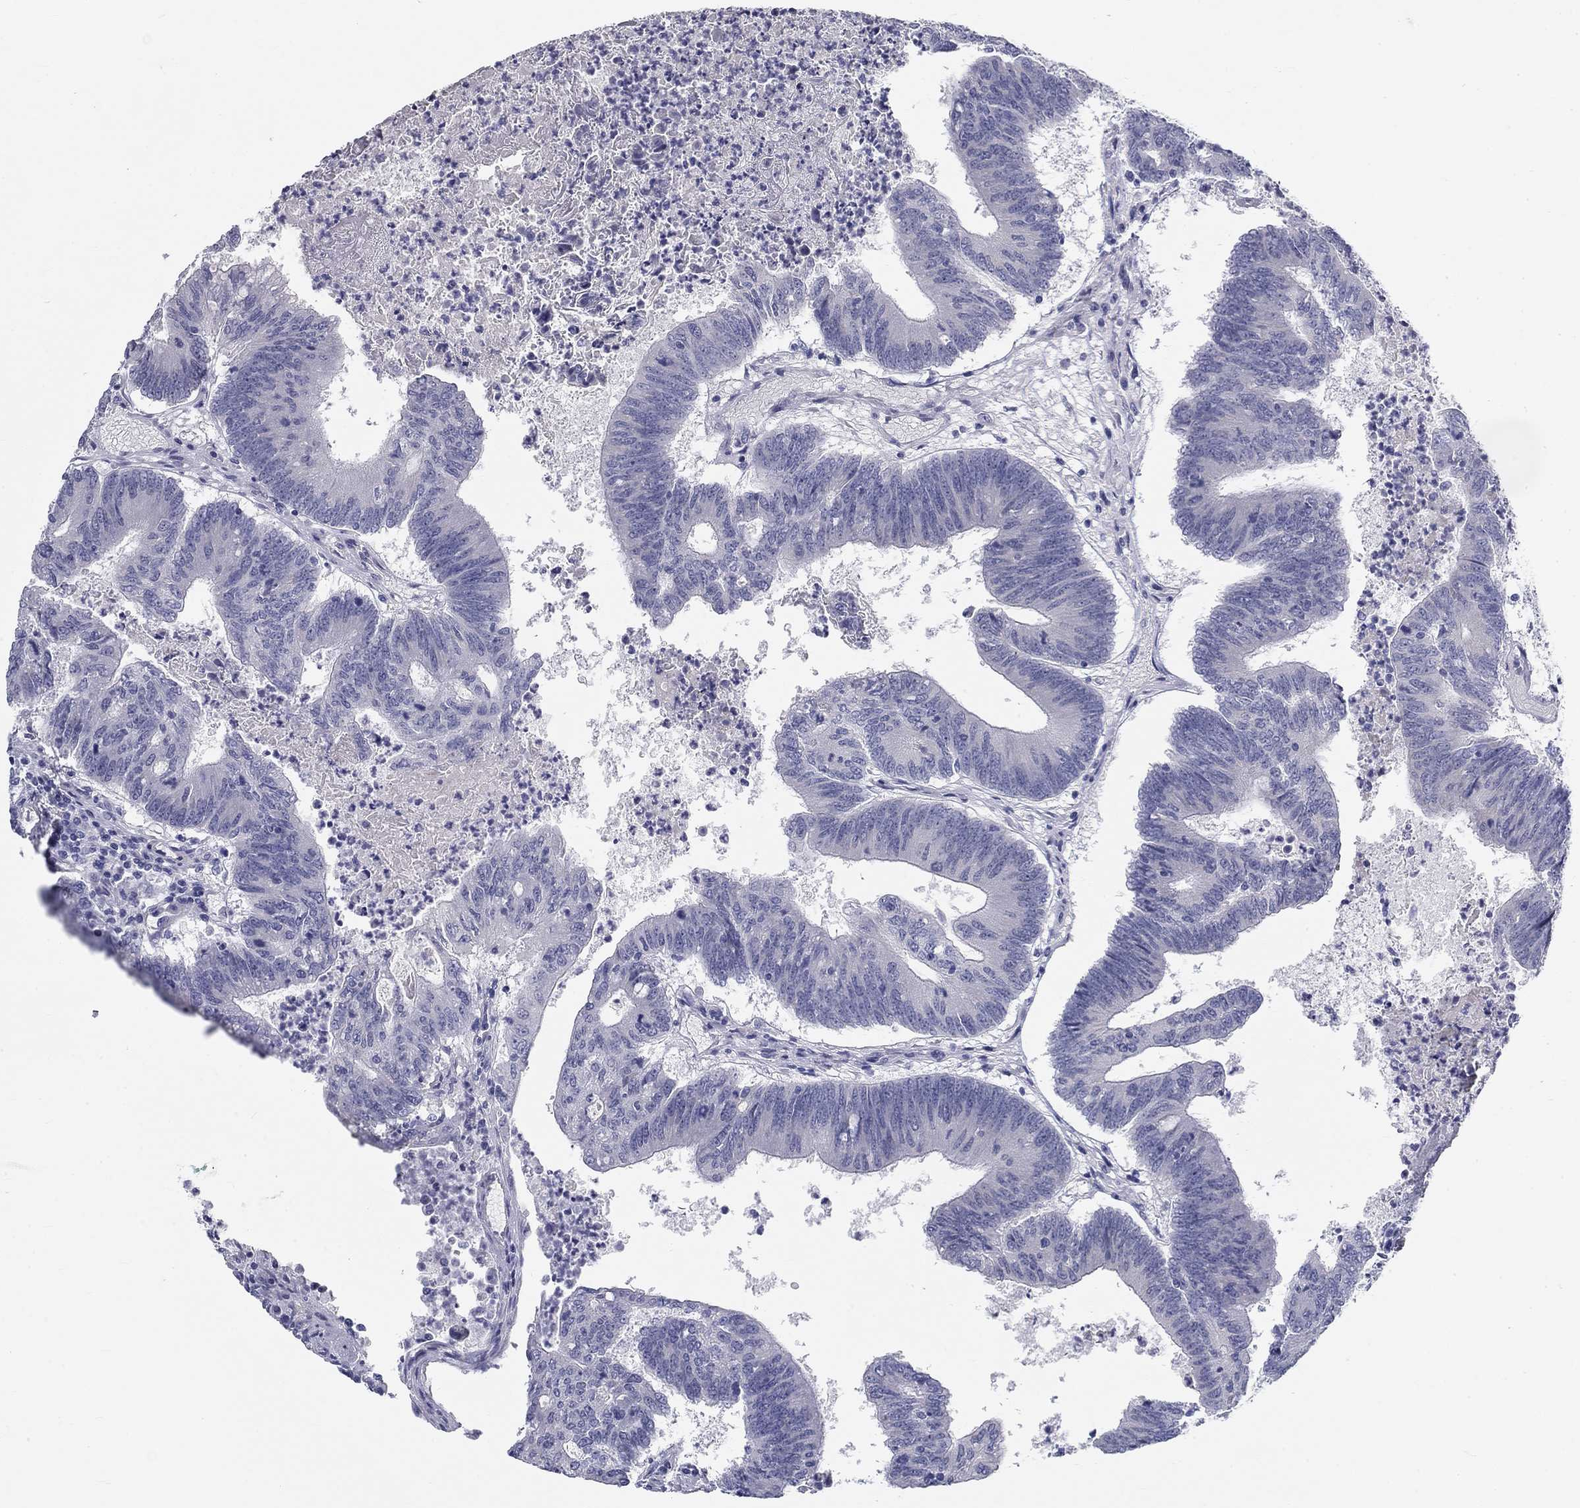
{"staining": {"intensity": "negative", "quantity": "none", "location": "none"}, "tissue": "colorectal cancer", "cell_type": "Tumor cells", "image_type": "cancer", "snomed": [{"axis": "morphology", "description": "Adenocarcinoma, NOS"}, {"axis": "topography", "description": "Colon"}], "caption": "DAB (3,3'-diaminobenzidine) immunohistochemical staining of colorectal adenocarcinoma shows no significant staining in tumor cells.", "gene": "GALNTL5", "patient": {"sex": "female", "age": 70}}